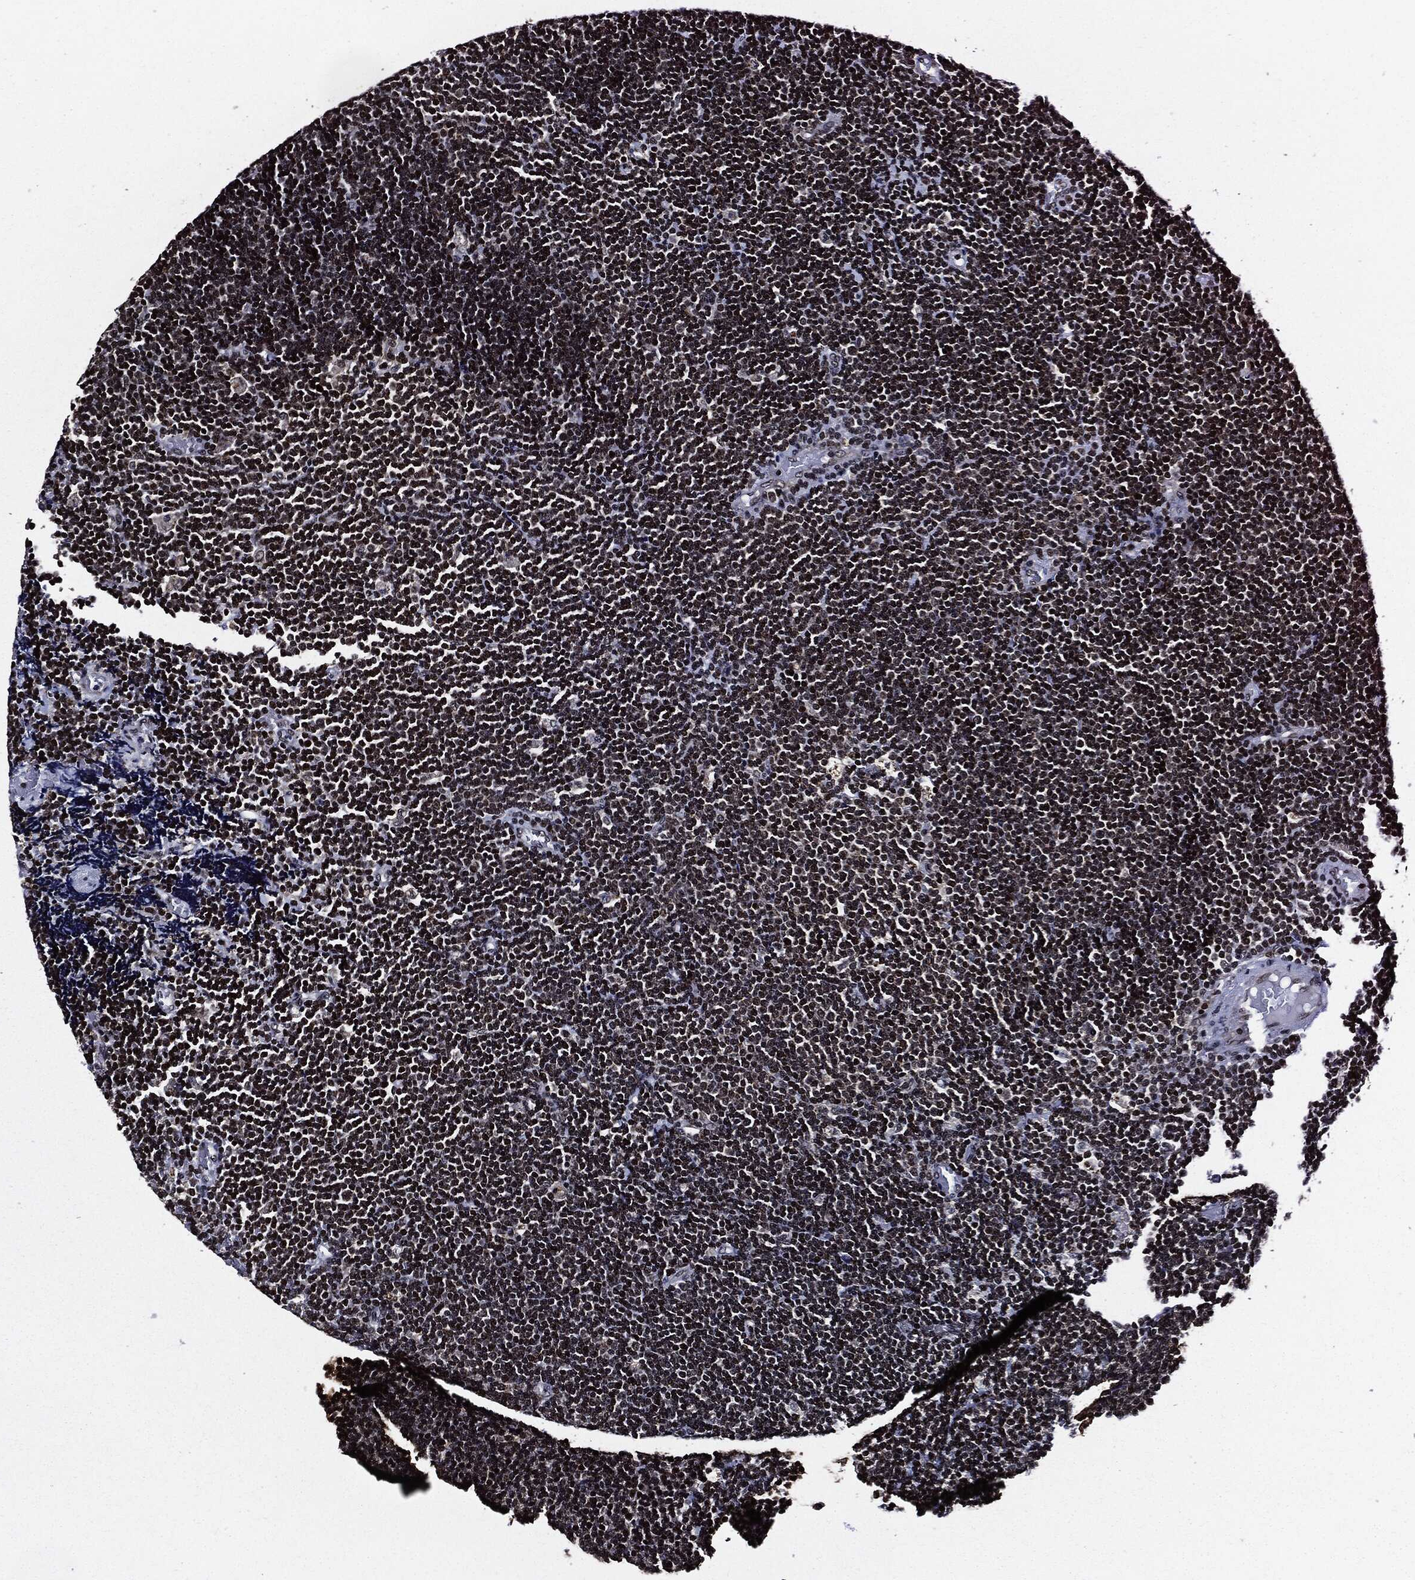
{"staining": {"intensity": "strong", "quantity": ">75%", "location": "cytoplasmic/membranous,nuclear"}, "tissue": "lymphoma", "cell_type": "Tumor cells", "image_type": "cancer", "snomed": [{"axis": "morphology", "description": "Malignant lymphoma, non-Hodgkin's type, Low grade"}, {"axis": "topography", "description": "Brain"}], "caption": "Human lymphoma stained with a protein marker reveals strong staining in tumor cells.", "gene": "SUGT1", "patient": {"sex": "female", "age": 66}}